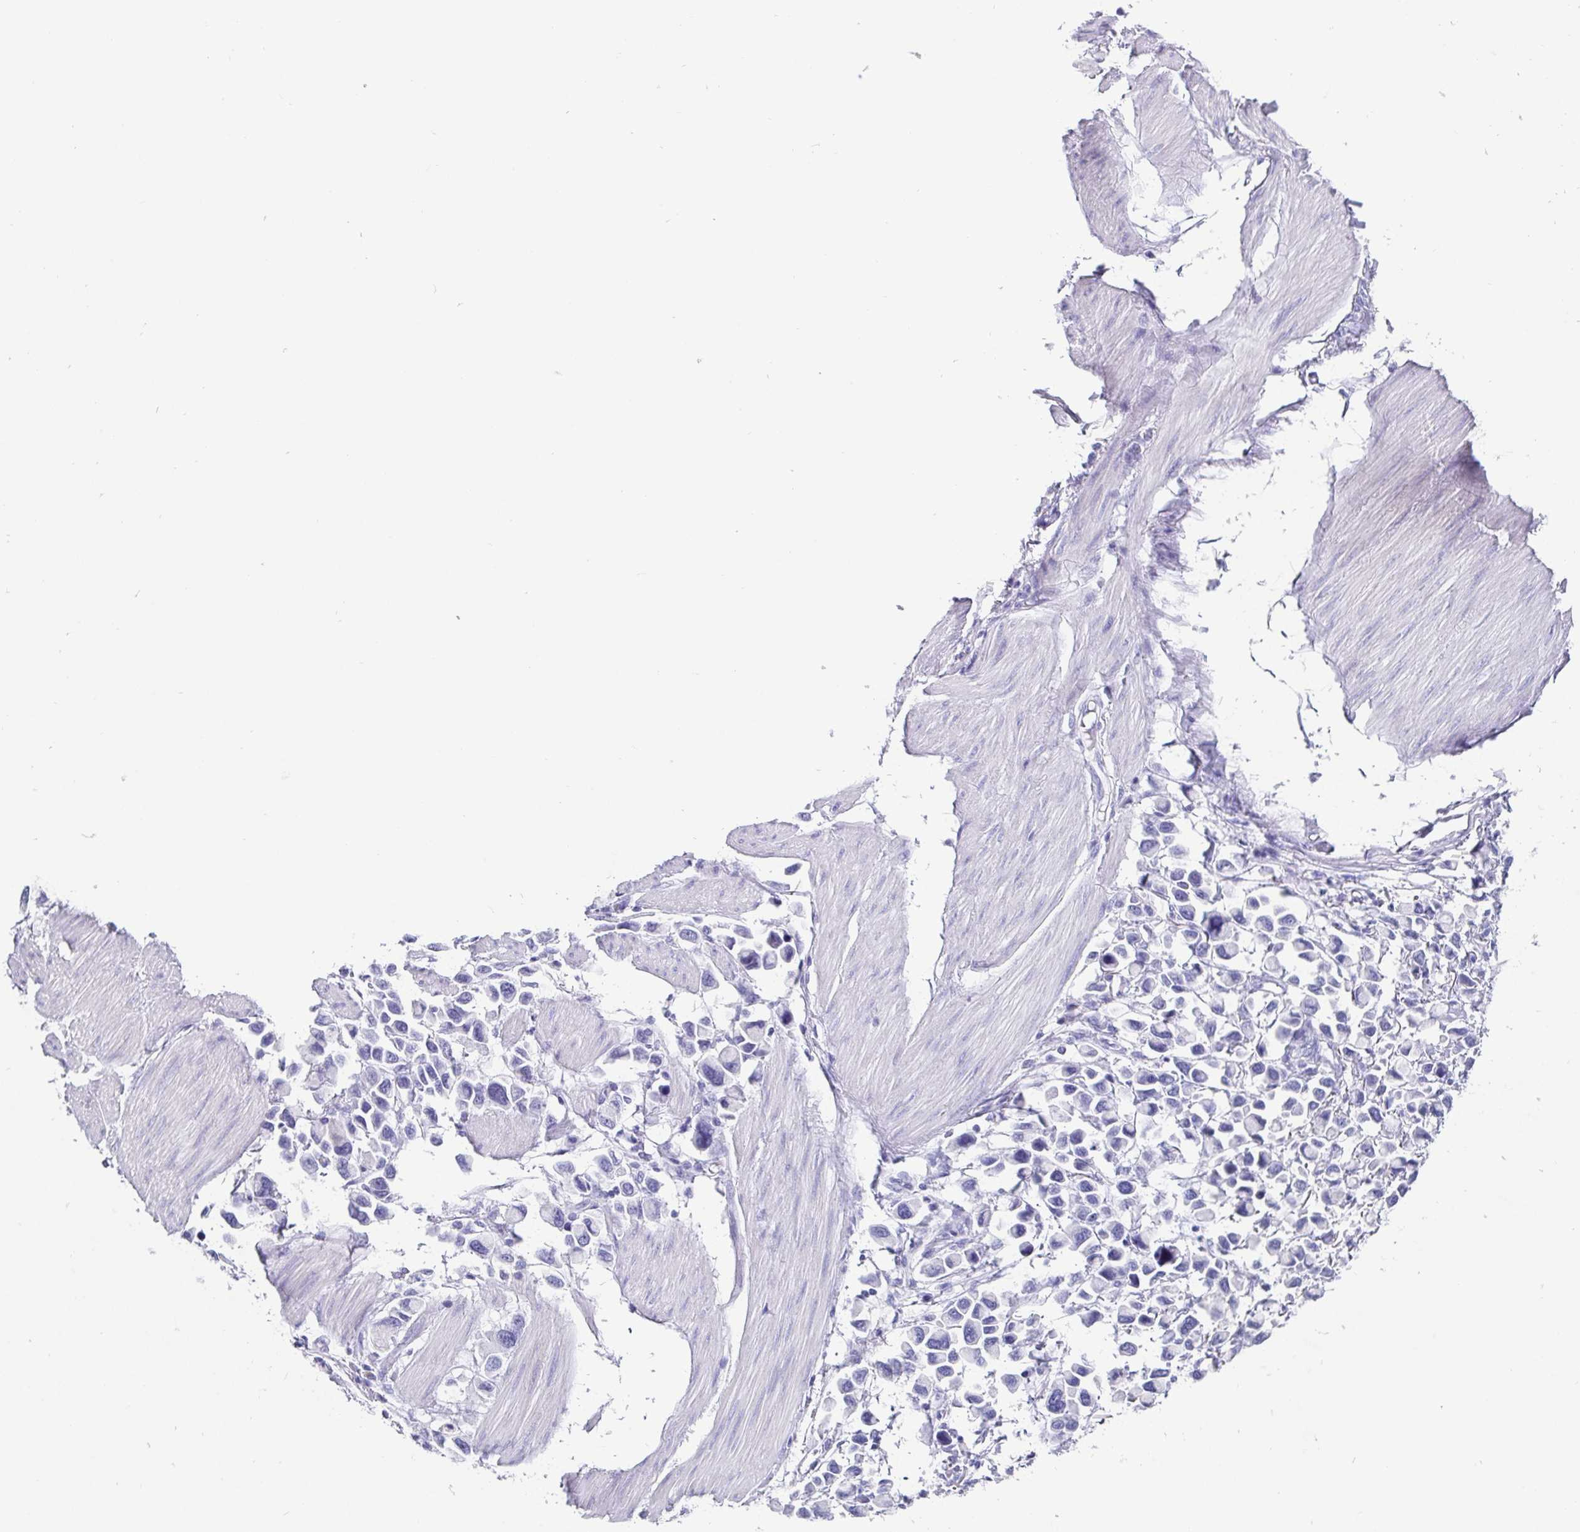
{"staining": {"intensity": "negative", "quantity": "none", "location": "none"}, "tissue": "stomach cancer", "cell_type": "Tumor cells", "image_type": "cancer", "snomed": [{"axis": "morphology", "description": "Adenocarcinoma, NOS"}, {"axis": "topography", "description": "Stomach"}], "caption": "High power microscopy photomicrograph of an immunohistochemistry image of adenocarcinoma (stomach), revealing no significant staining in tumor cells. (IHC, brightfield microscopy, high magnification).", "gene": "SCGN", "patient": {"sex": "female", "age": 81}}